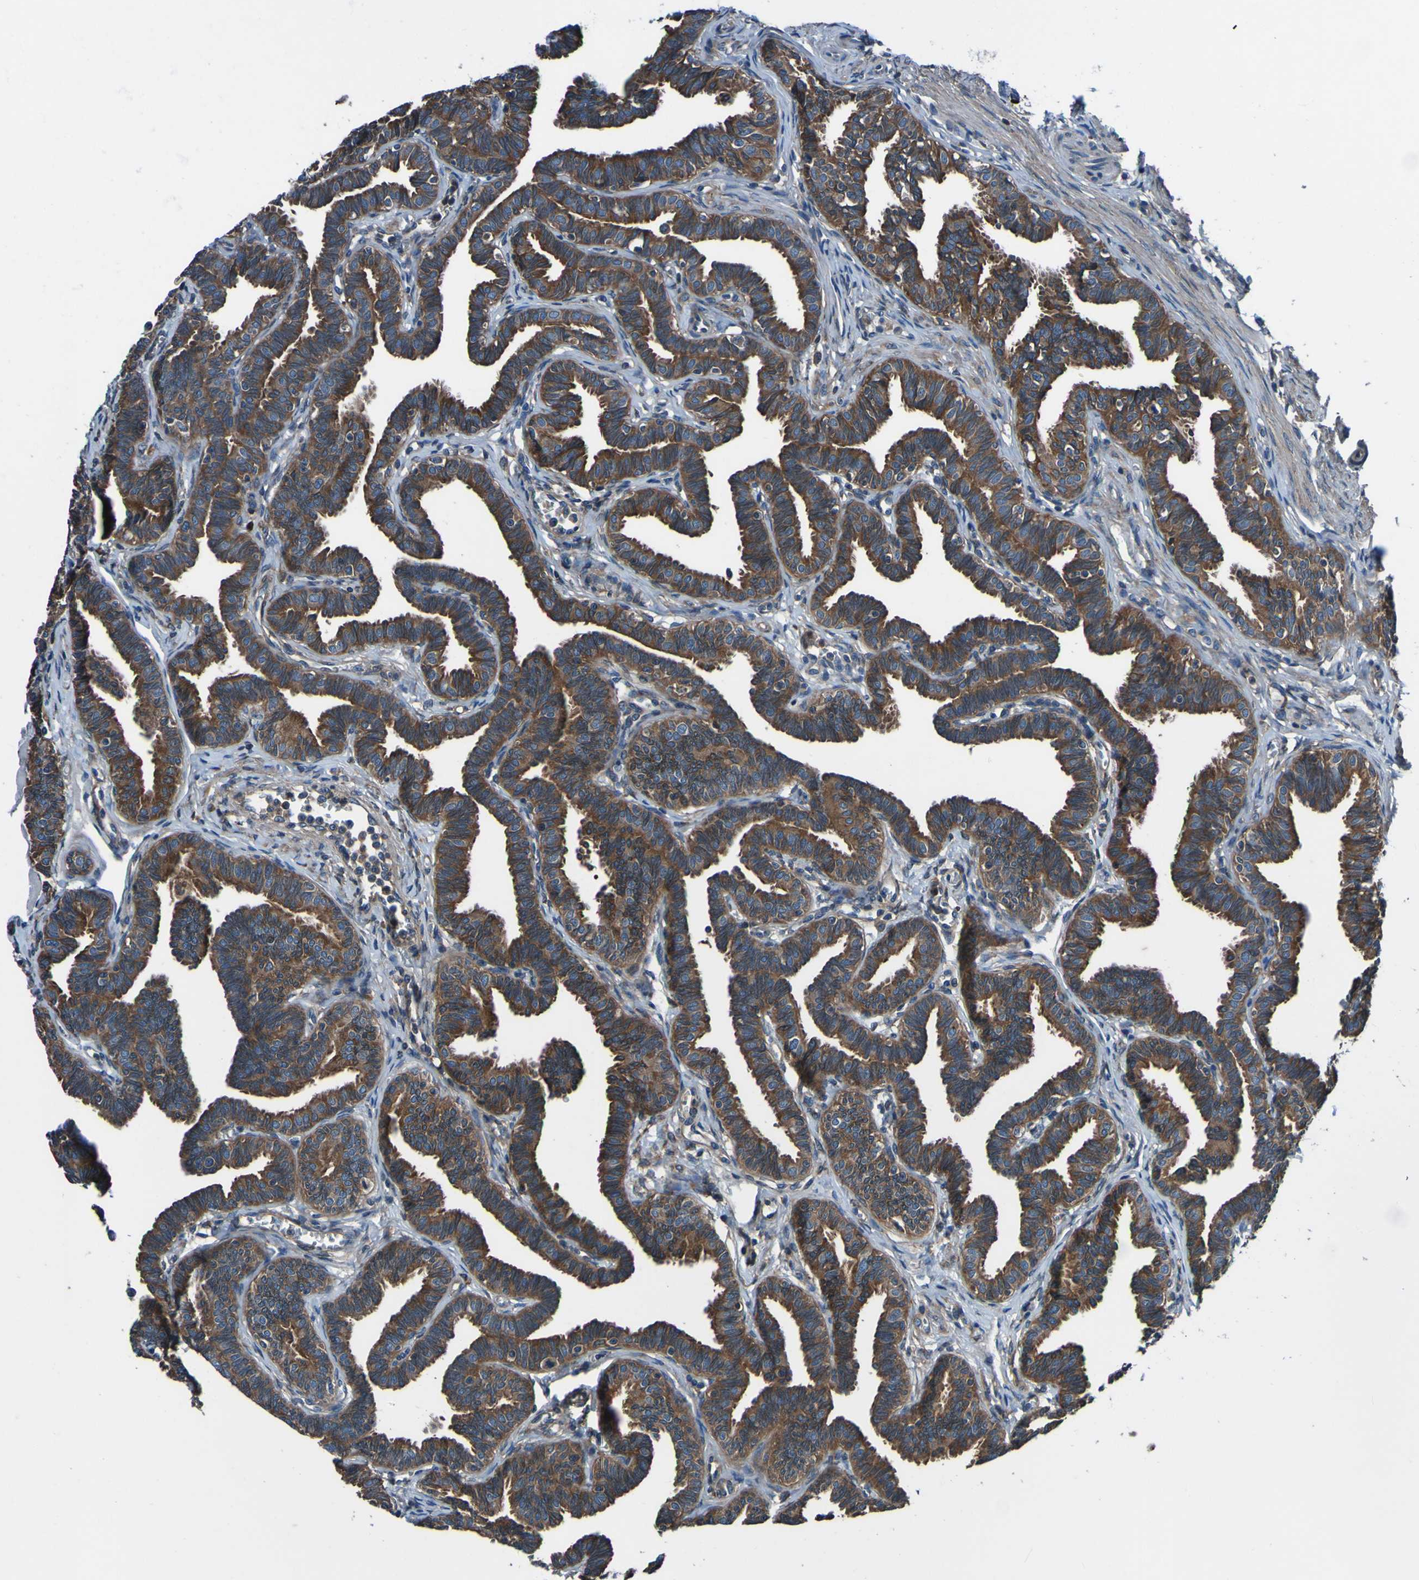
{"staining": {"intensity": "moderate", "quantity": ">75%", "location": "cytoplasmic/membranous"}, "tissue": "fallopian tube", "cell_type": "Glandular cells", "image_type": "normal", "snomed": [{"axis": "morphology", "description": "Normal tissue, NOS"}, {"axis": "topography", "description": "Fallopian tube"}, {"axis": "topography", "description": "Ovary"}], "caption": "Glandular cells demonstrate moderate cytoplasmic/membranous positivity in approximately >75% of cells in normal fallopian tube.", "gene": "RAB5B", "patient": {"sex": "female", "age": 23}}